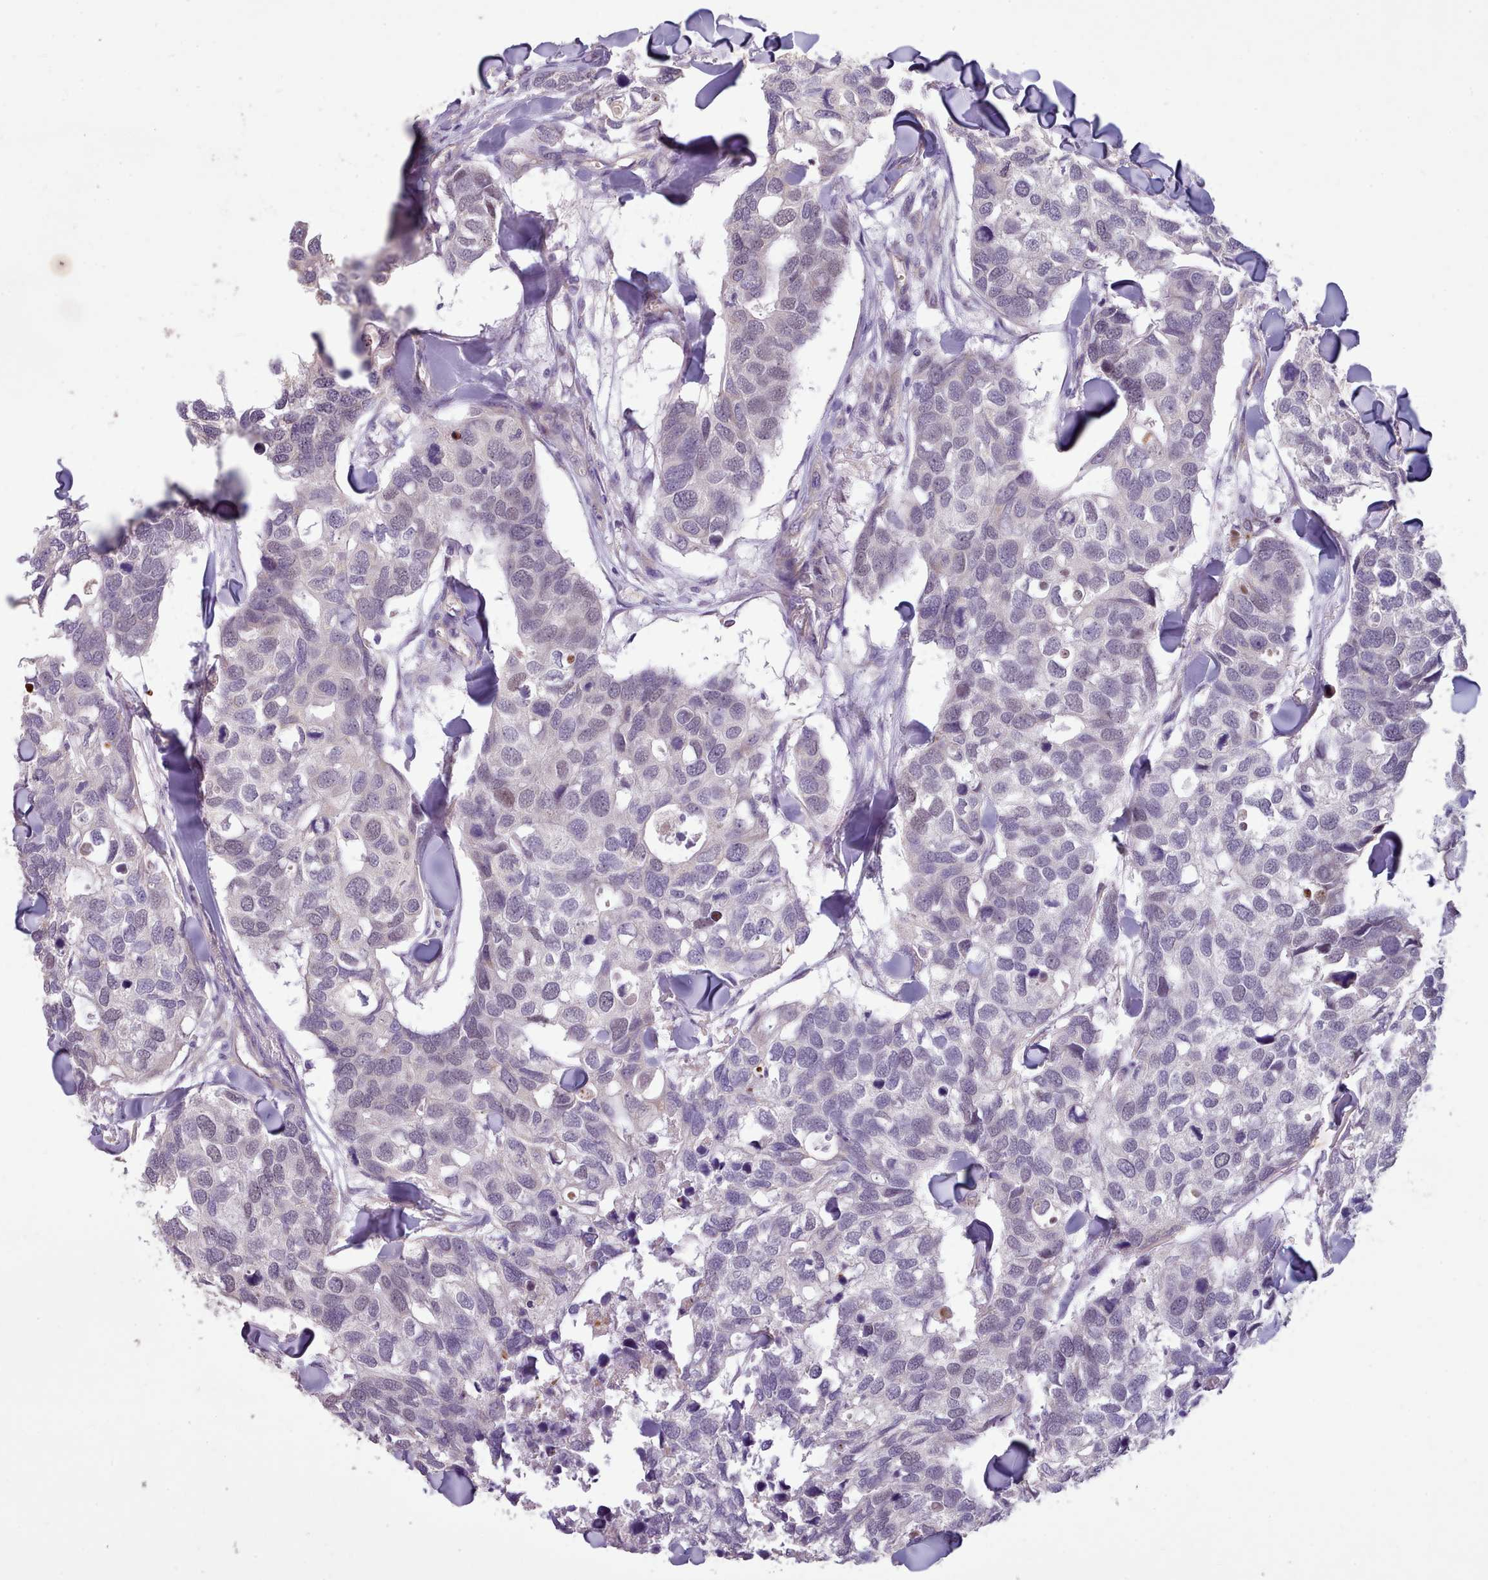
{"staining": {"intensity": "weak", "quantity": "<25%", "location": "nuclear"}, "tissue": "breast cancer", "cell_type": "Tumor cells", "image_type": "cancer", "snomed": [{"axis": "morphology", "description": "Duct carcinoma"}, {"axis": "topography", "description": "Breast"}], "caption": "Immunohistochemistry (IHC) image of neoplastic tissue: human breast cancer (infiltrating ductal carcinoma) stained with DAB reveals no significant protein expression in tumor cells. (DAB (3,3'-diaminobenzidine) immunohistochemistry, high magnification).", "gene": "DPF1", "patient": {"sex": "female", "age": 83}}